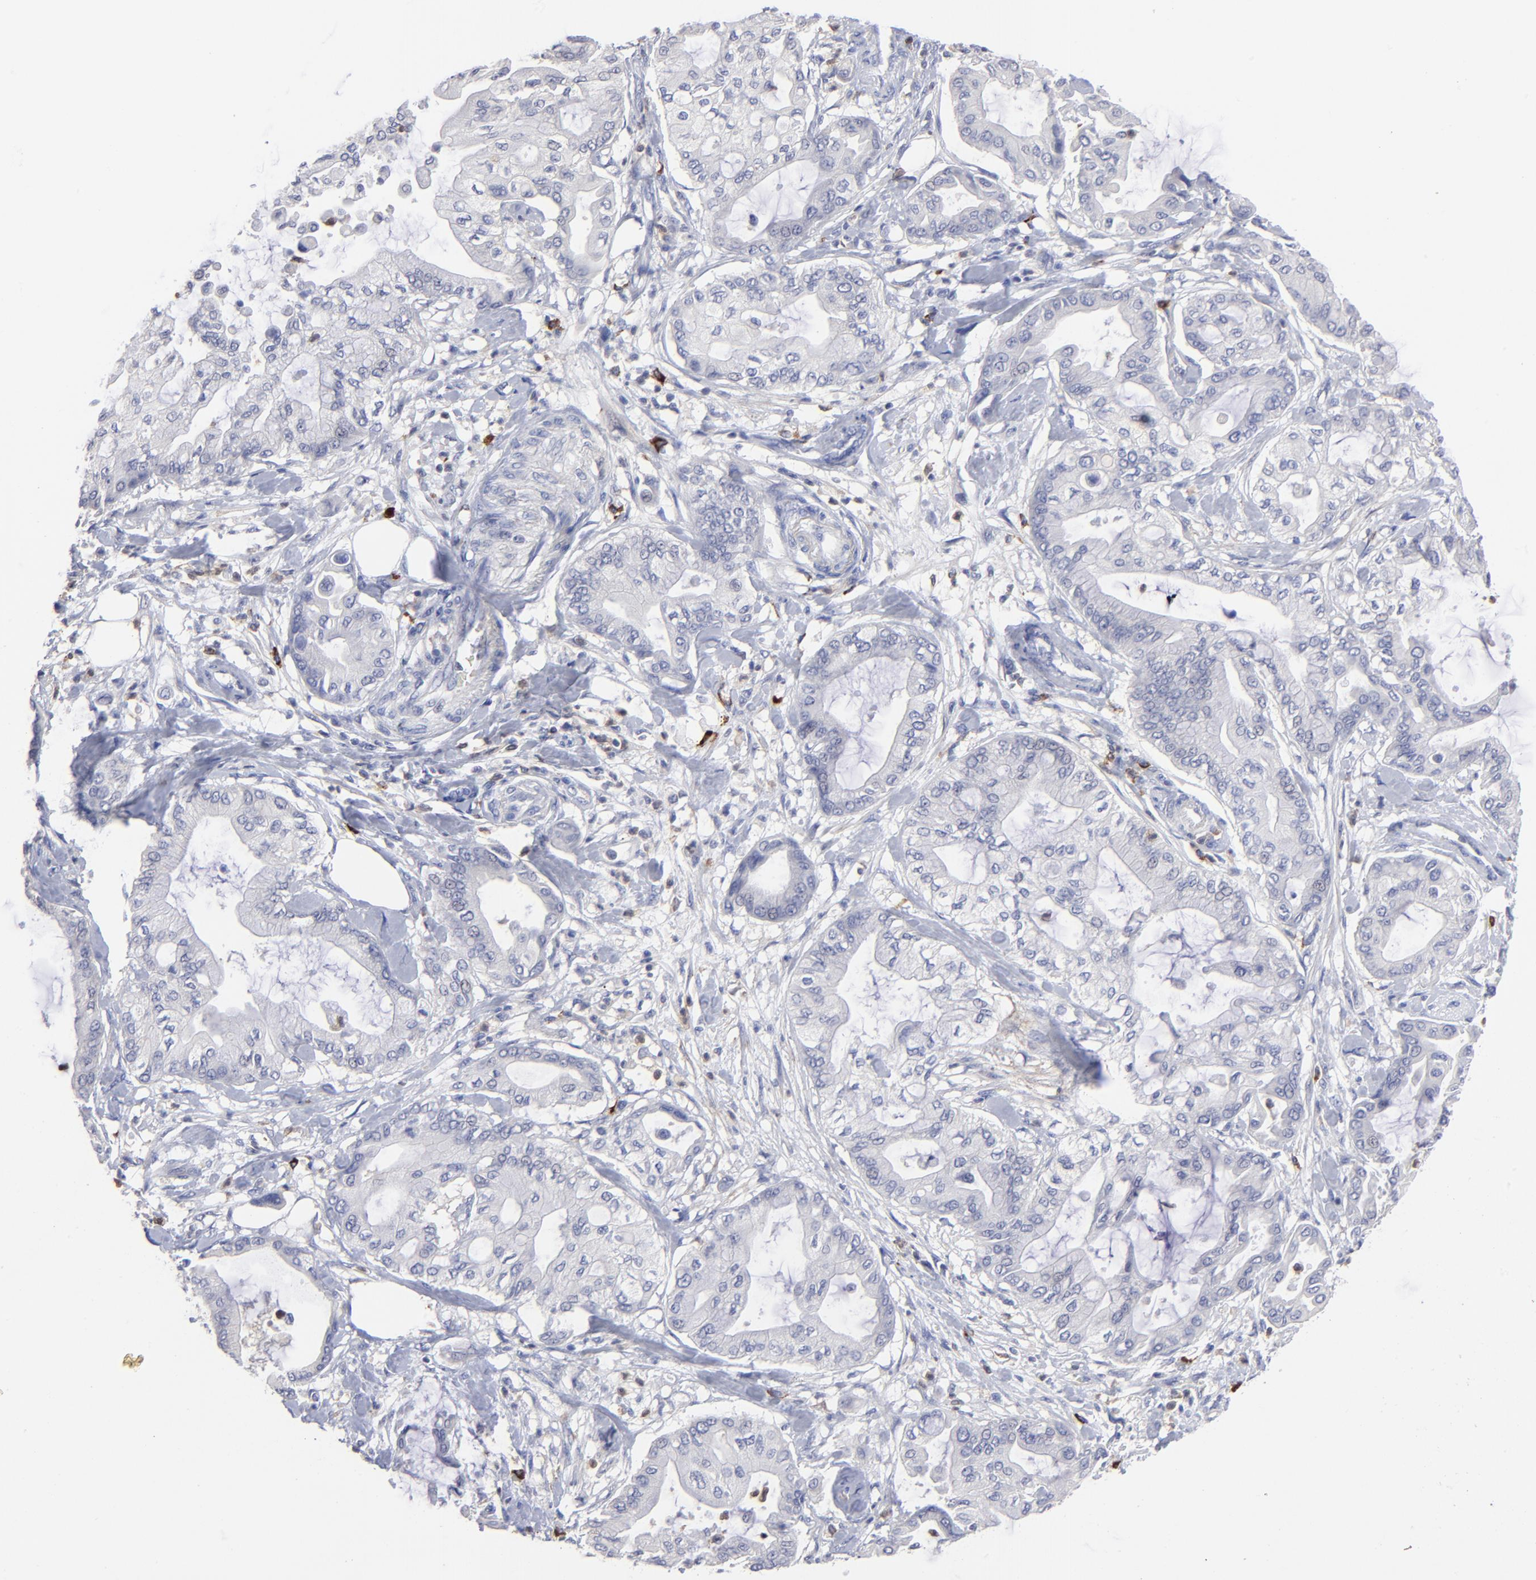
{"staining": {"intensity": "negative", "quantity": "none", "location": "none"}, "tissue": "pancreatic cancer", "cell_type": "Tumor cells", "image_type": "cancer", "snomed": [{"axis": "morphology", "description": "Adenocarcinoma, NOS"}, {"axis": "morphology", "description": "Adenocarcinoma, metastatic, NOS"}, {"axis": "topography", "description": "Lymph node"}, {"axis": "topography", "description": "Pancreas"}, {"axis": "topography", "description": "Duodenum"}], "caption": "Immunohistochemistry (IHC) of human pancreatic cancer shows no positivity in tumor cells.", "gene": "TBXT", "patient": {"sex": "female", "age": 64}}